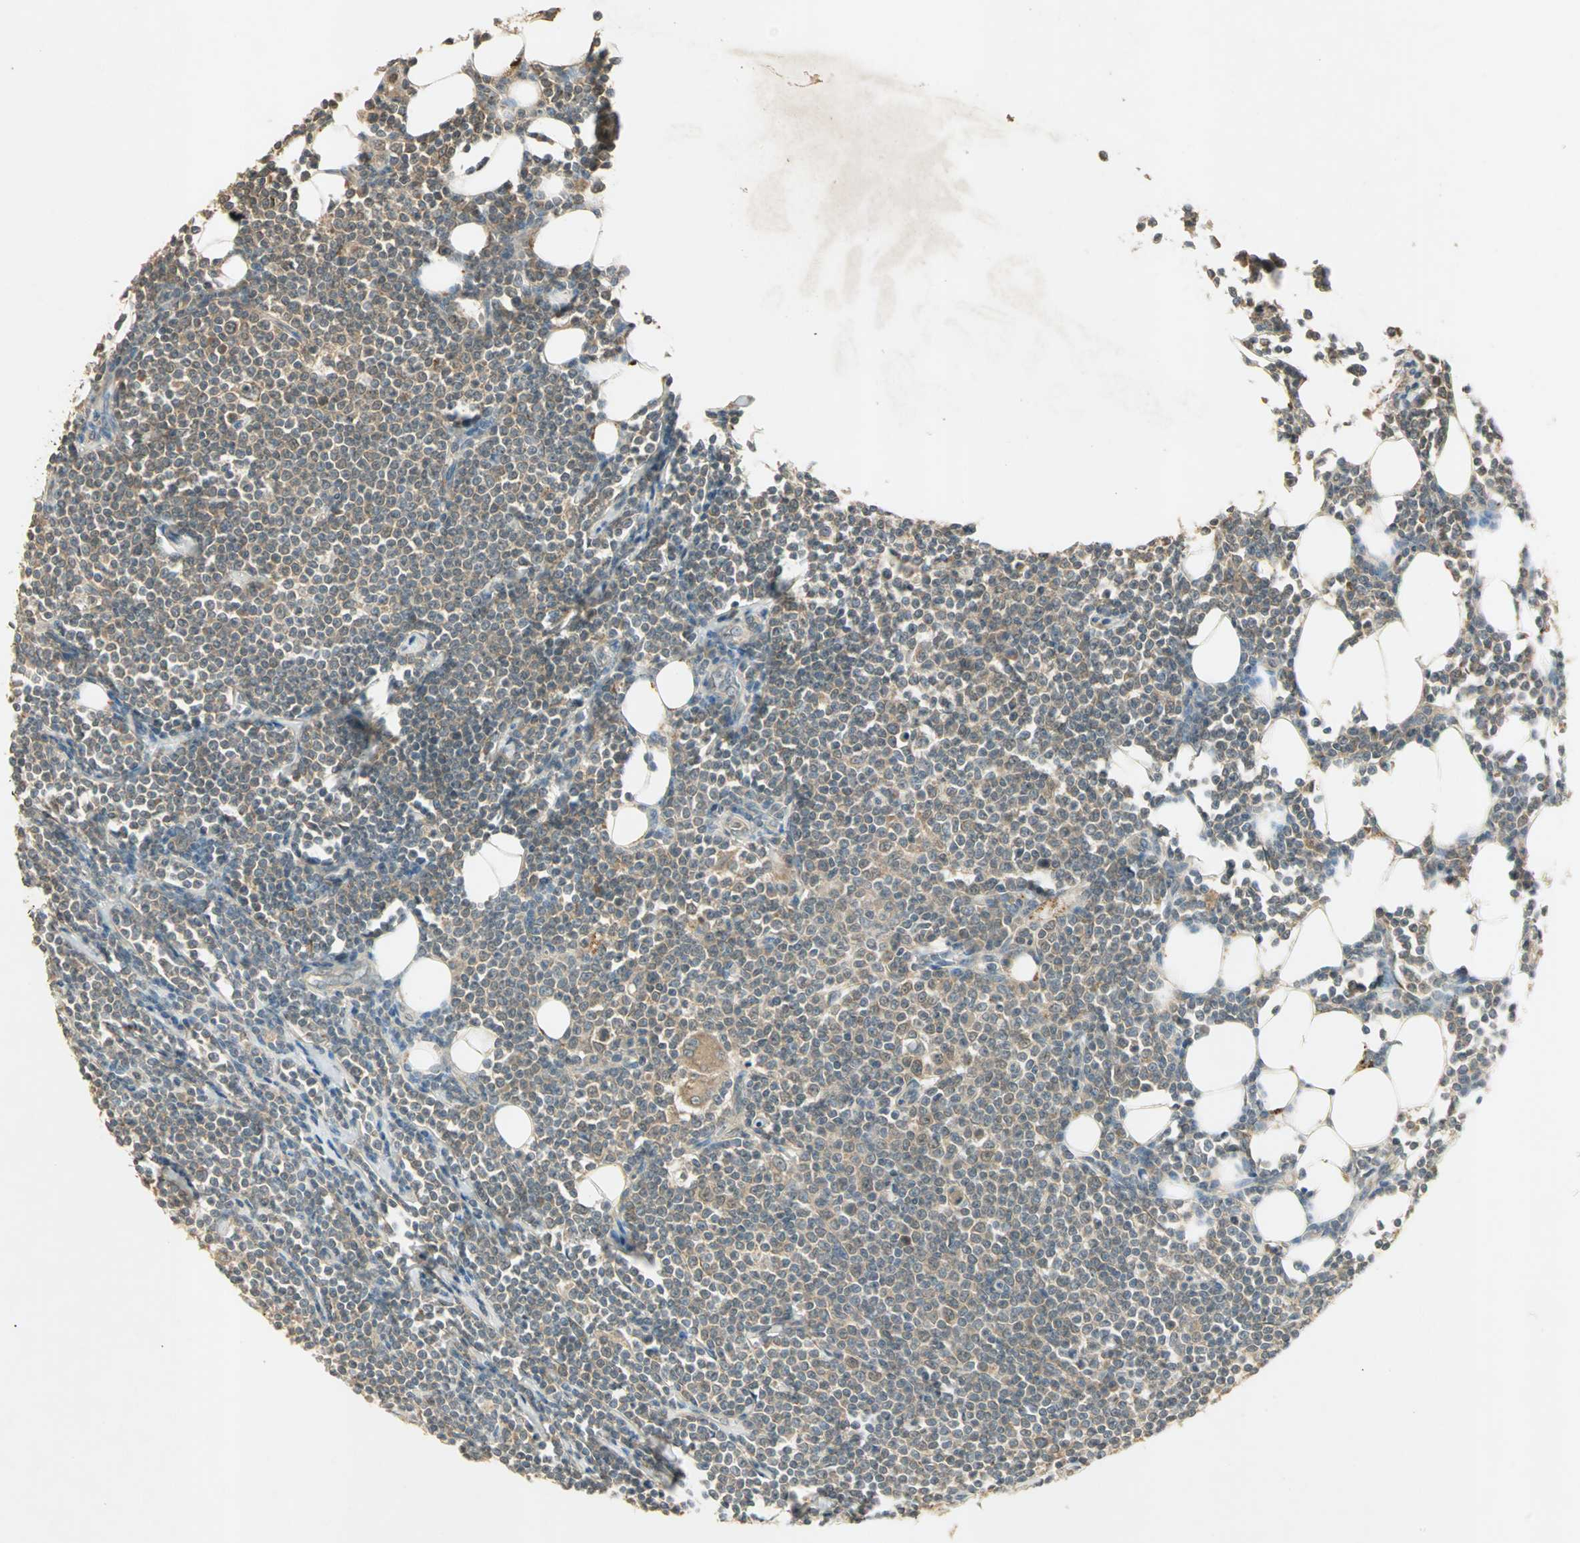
{"staining": {"intensity": "weak", "quantity": ">75%", "location": "cytoplasmic/membranous"}, "tissue": "lymphoma", "cell_type": "Tumor cells", "image_type": "cancer", "snomed": [{"axis": "morphology", "description": "Malignant lymphoma, non-Hodgkin's type, Low grade"}, {"axis": "topography", "description": "Soft tissue"}], "caption": "Weak cytoplasmic/membranous expression is seen in about >75% of tumor cells in lymphoma. (Brightfield microscopy of DAB IHC at high magnification).", "gene": "KEAP1", "patient": {"sex": "male", "age": 92}}